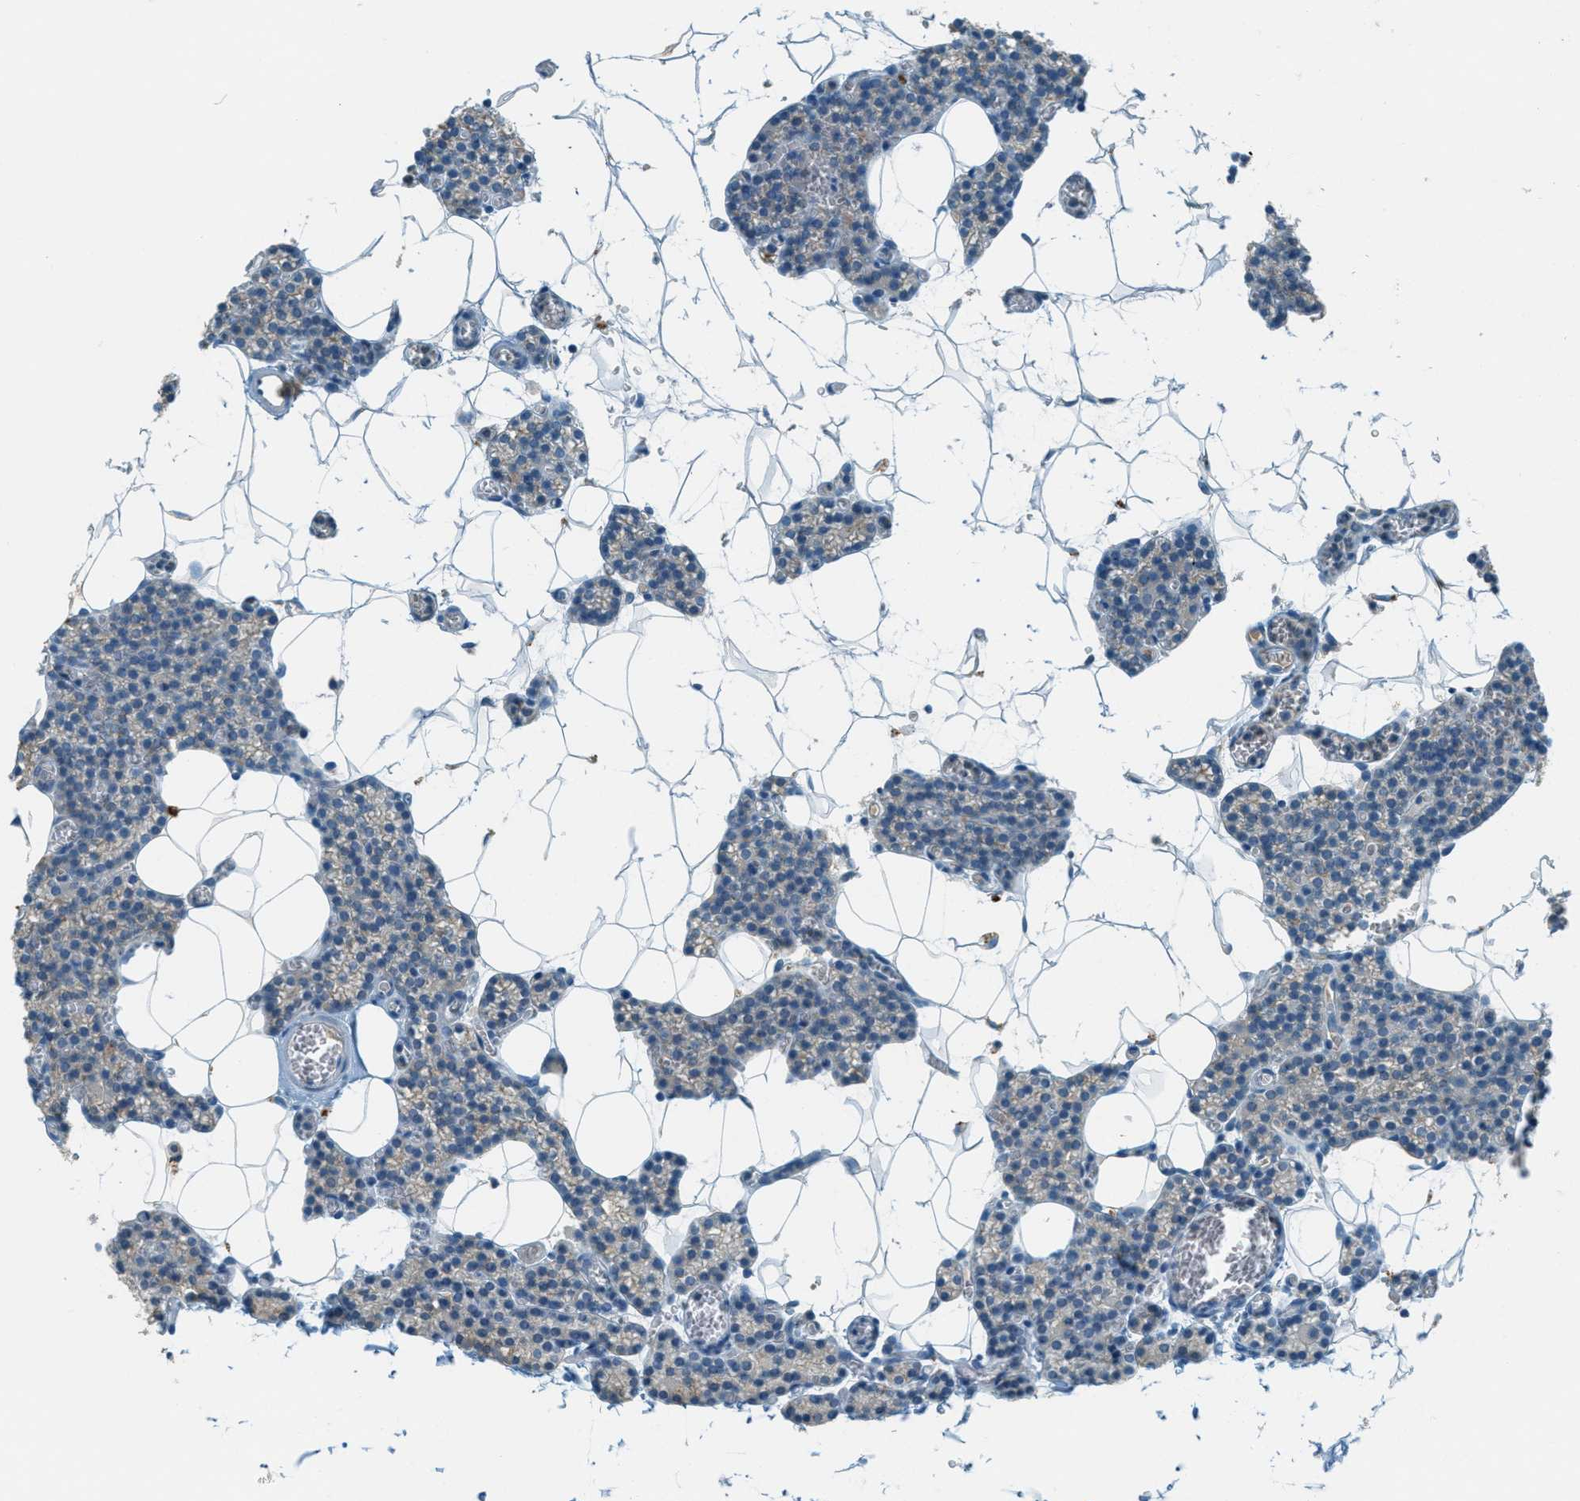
{"staining": {"intensity": "negative", "quantity": "none", "location": "none"}, "tissue": "parathyroid gland", "cell_type": "Glandular cells", "image_type": "normal", "snomed": [{"axis": "morphology", "description": "Normal tissue, NOS"}, {"axis": "morphology", "description": "Adenoma, NOS"}, {"axis": "topography", "description": "Parathyroid gland"}], "caption": "IHC of unremarkable human parathyroid gland exhibits no staining in glandular cells.", "gene": "MSLN", "patient": {"sex": "female", "age": 58}}